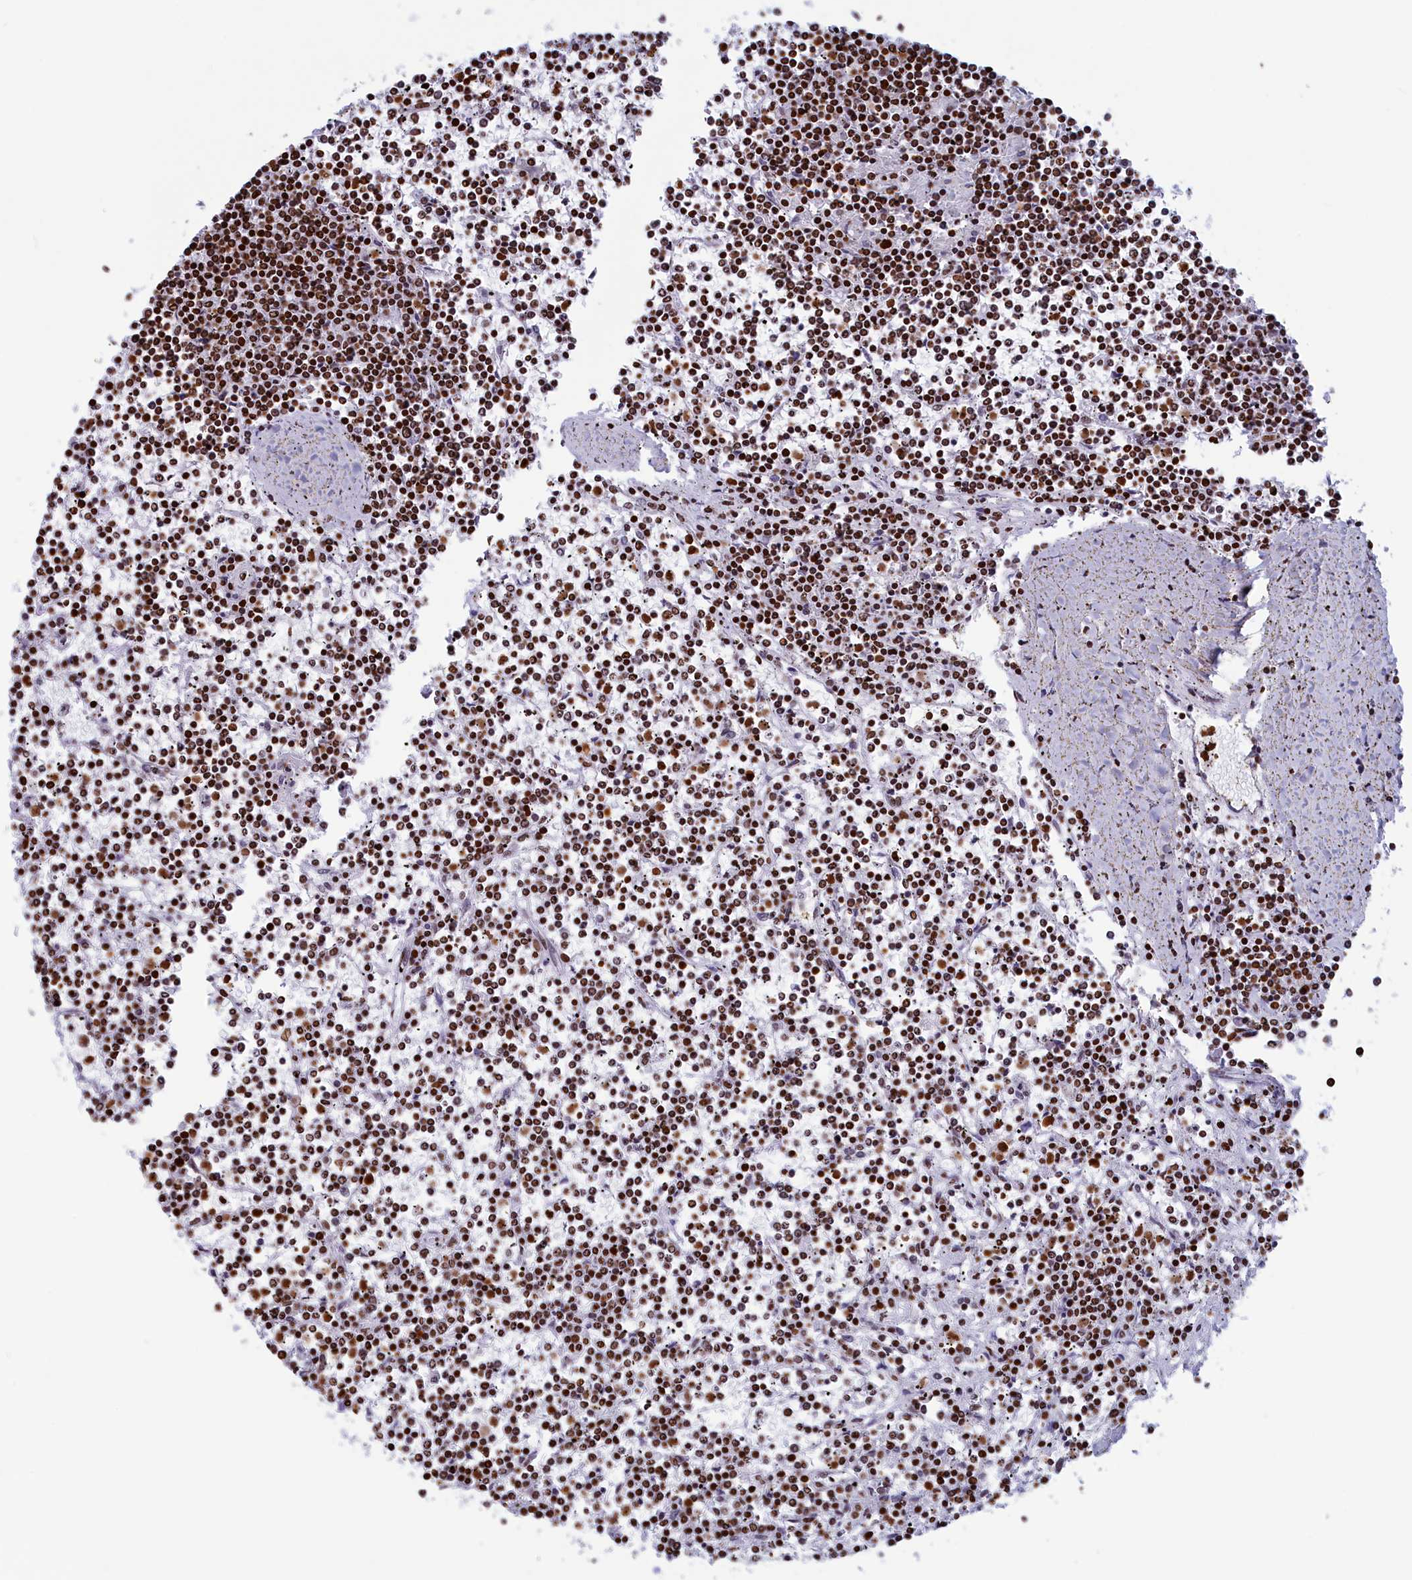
{"staining": {"intensity": "moderate", "quantity": ">75%", "location": "nuclear"}, "tissue": "lymphoma", "cell_type": "Tumor cells", "image_type": "cancer", "snomed": [{"axis": "morphology", "description": "Malignant lymphoma, non-Hodgkin's type, Low grade"}, {"axis": "topography", "description": "Spleen"}], "caption": "IHC of human malignant lymphoma, non-Hodgkin's type (low-grade) reveals medium levels of moderate nuclear expression in approximately >75% of tumor cells.", "gene": "APOBEC3A", "patient": {"sex": "female", "age": 19}}